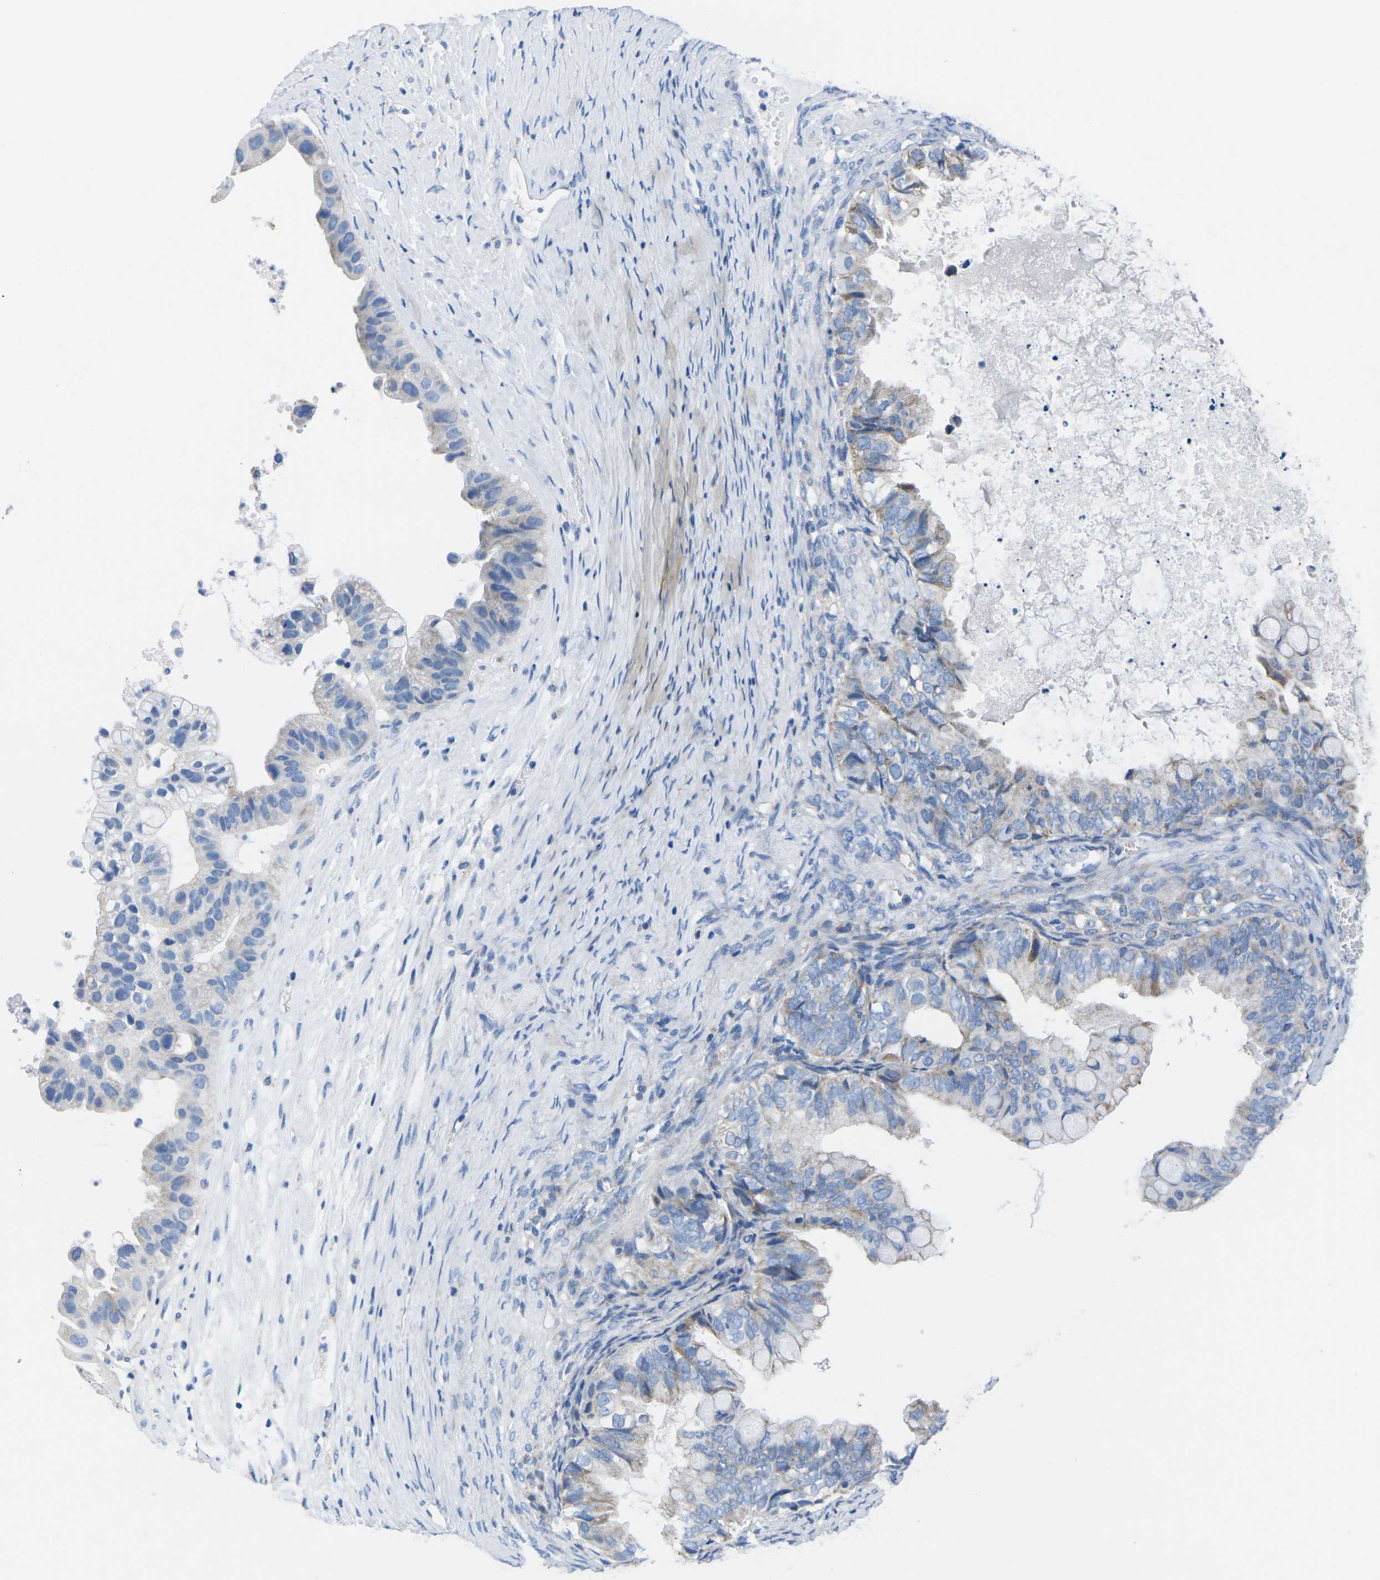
{"staining": {"intensity": "weak", "quantity": "<25%", "location": "cytoplasmic/membranous"}, "tissue": "ovarian cancer", "cell_type": "Tumor cells", "image_type": "cancer", "snomed": [{"axis": "morphology", "description": "Cystadenocarcinoma, mucinous, NOS"}, {"axis": "topography", "description": "Ovary"}], "caption": "The immunohistochemistry (IHC) image has no significant positivity in tumor cells of mucinous cystadenocarcinoma (ovarian) tissue.", "gene": "TMEM204", "patient": {"sex": "female", "age": 80}}